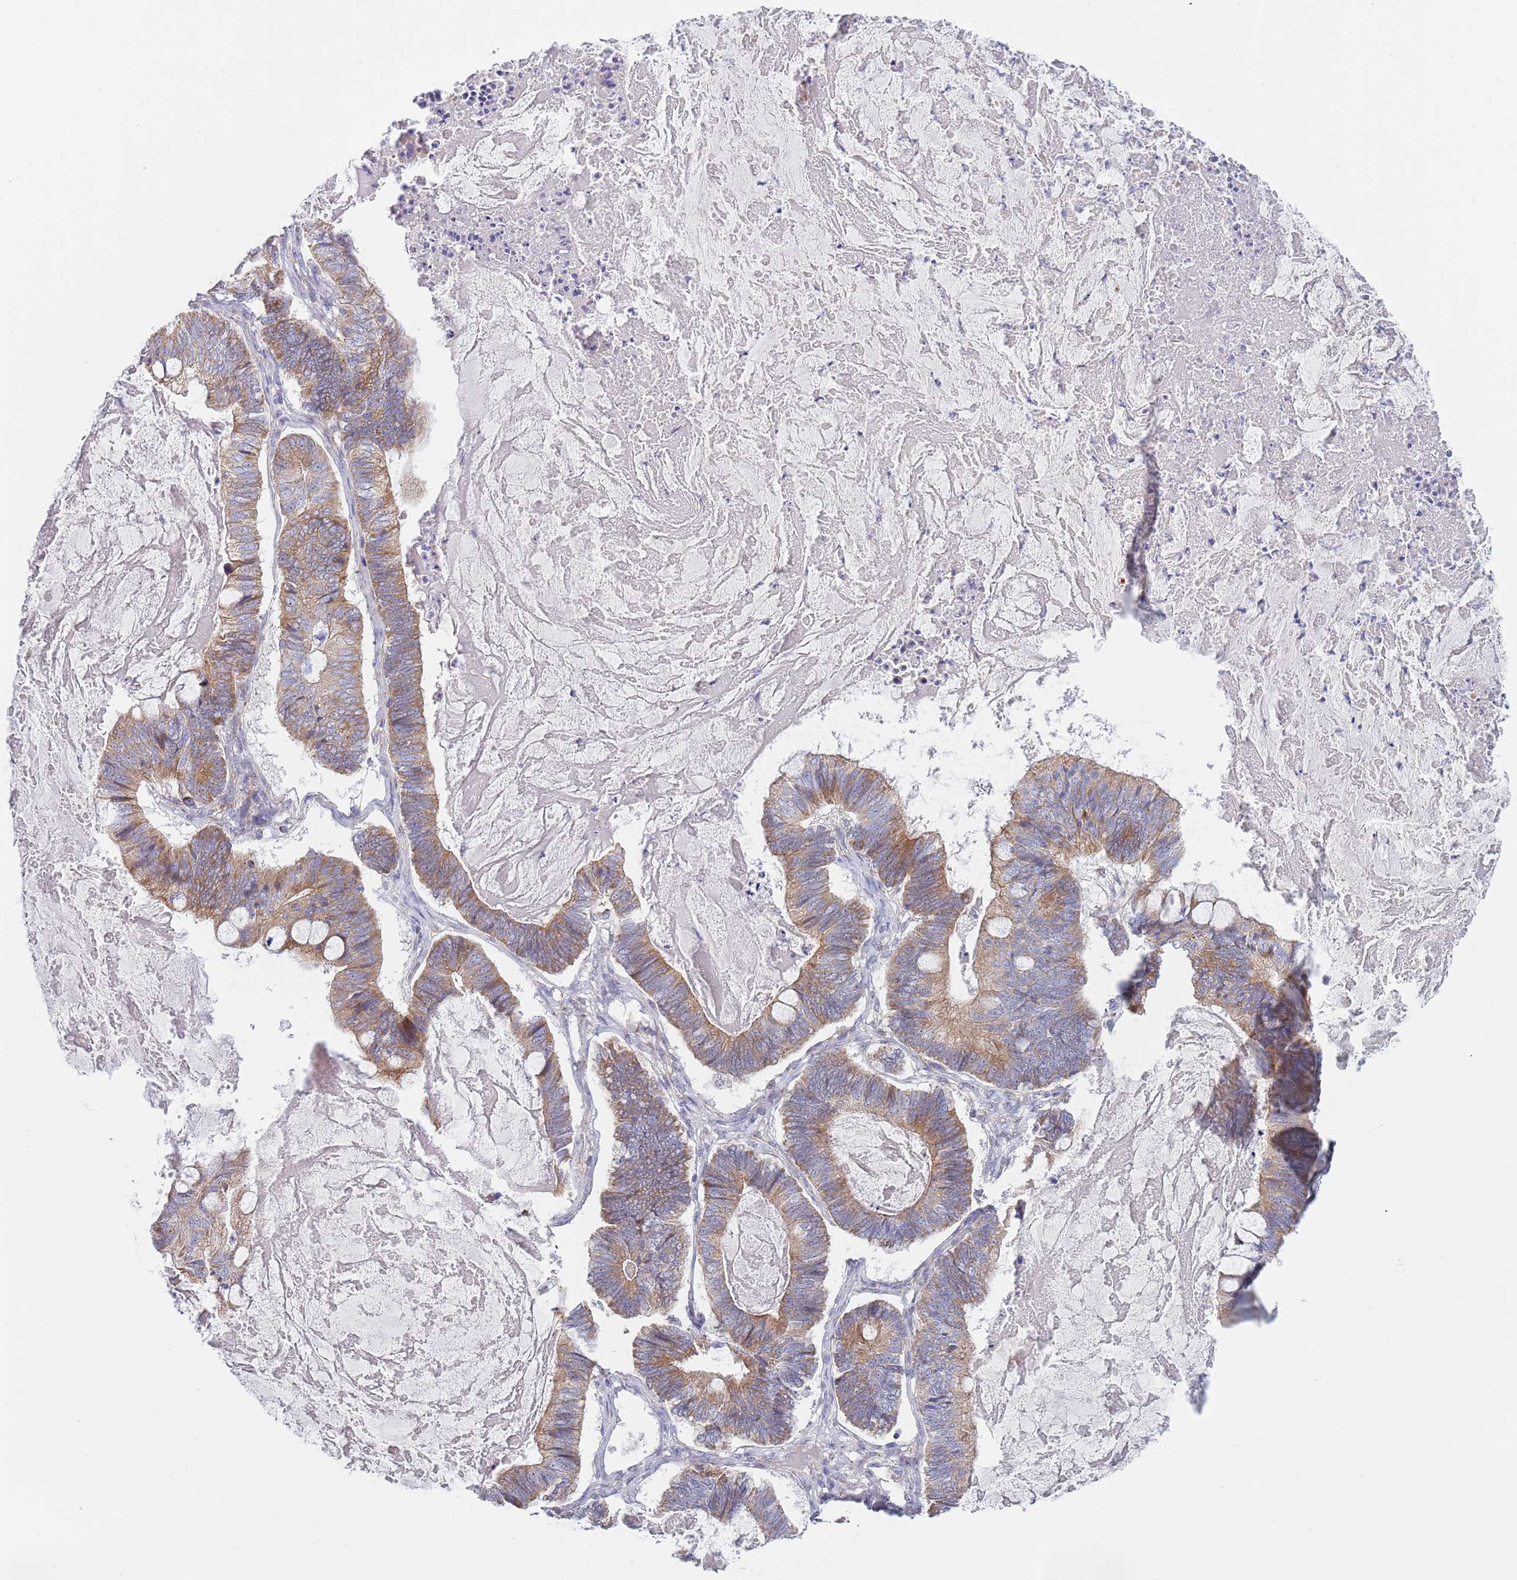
{"staining": {"intensity": "moderate", "quantity": "25%-75%", "location": "cytoplasmic/membranous"}, "tissue": "ovarian cancer", "cell_type": "Tumor cells", "image_type": "cancer", "snomed": [{"axis": "morphology", "description": "Cystadenocarcinoma, mucinous, NOS"}, {"axis": "topography", "description": "Ovary"}], "caption": "Moderate cytoplasmic/membranous protein positivity is seen in about 25%-75% of tumor cells in ovarian cancer. (DAB (3,3'-diaminobenzidine) IHC with brightfield microscopy, high magnification).", "gene": "PWWP3A", "patient": {"sex": "female", "age": 61}}